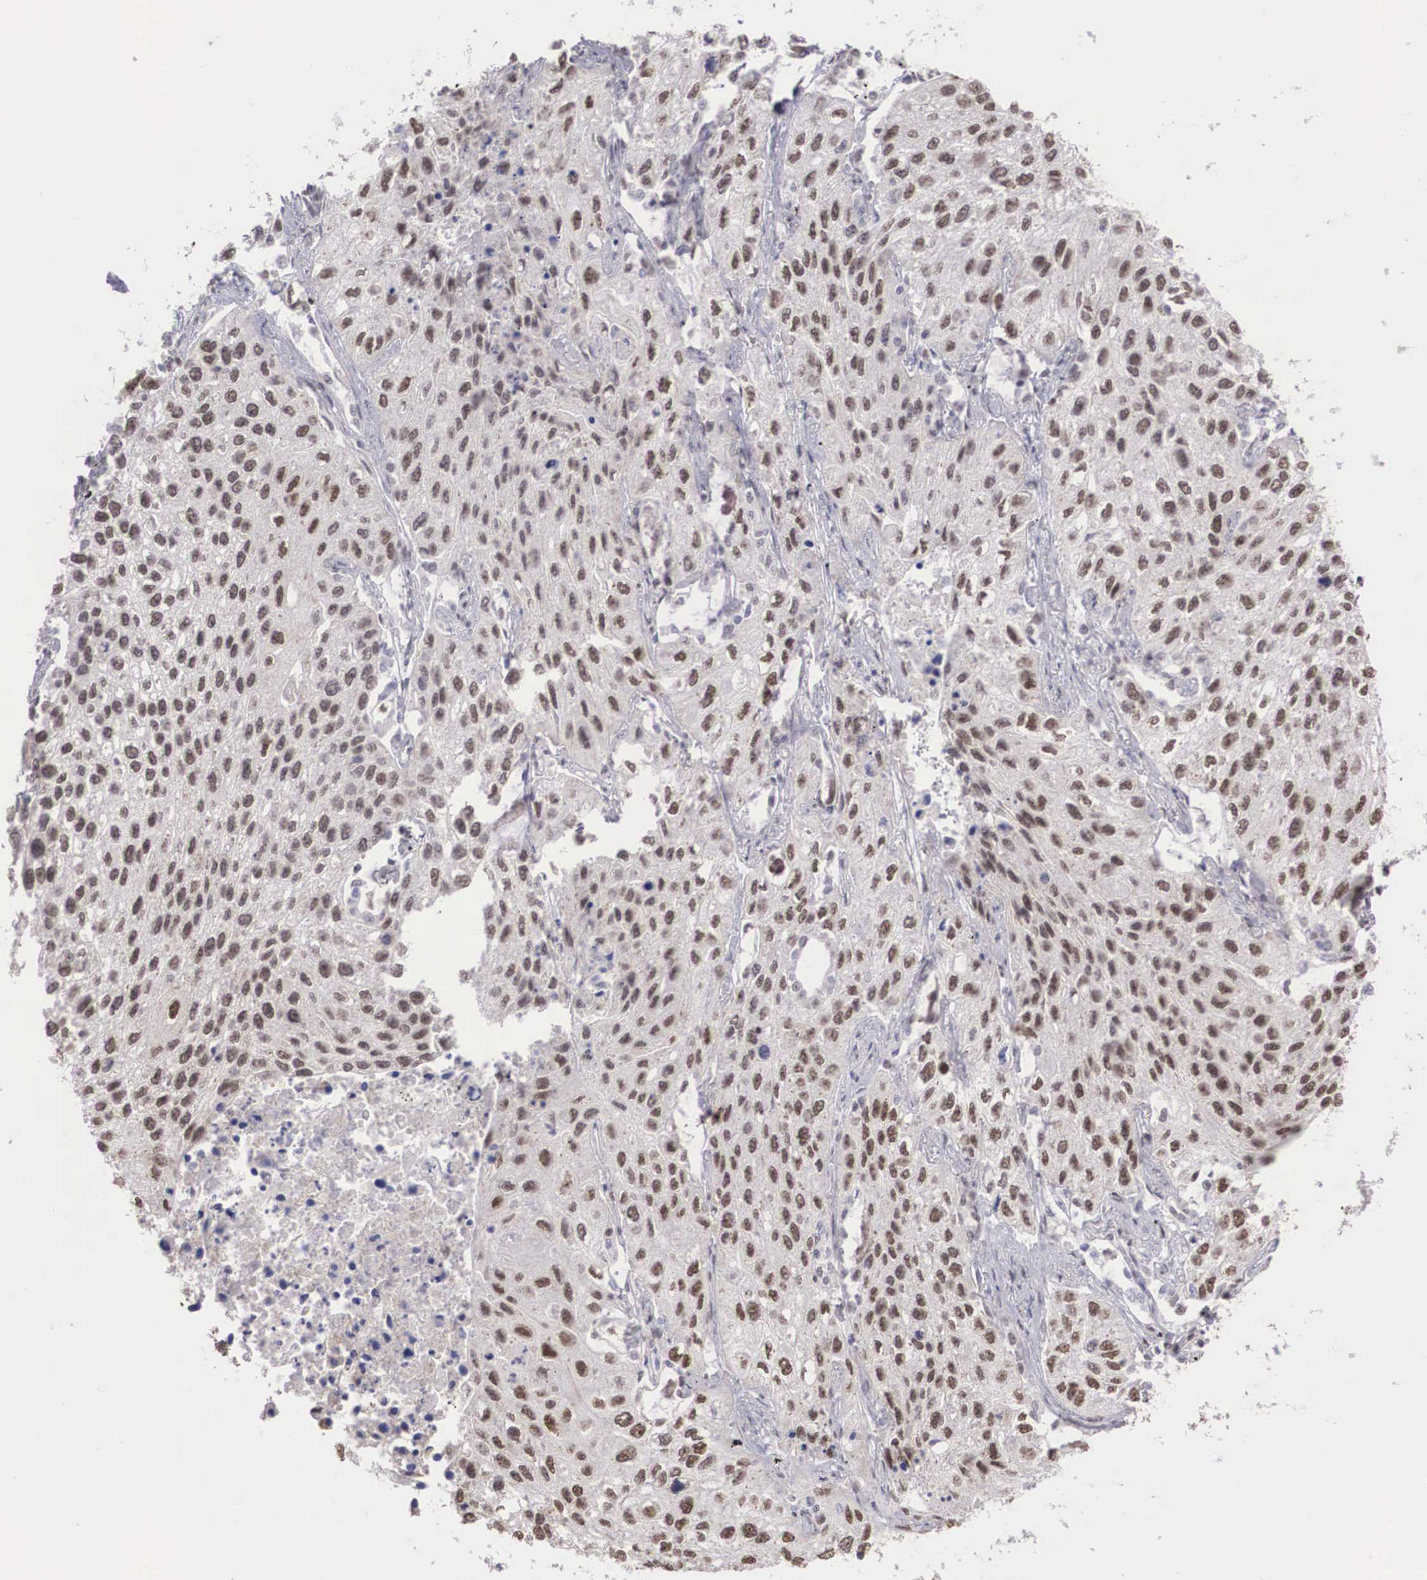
{"staining": {"intensity": "weak", "quantity": "25%-75%", "location": "nuclear"}, "tissue": "lung cancer", "cell_type": "Tumor cells", "image_type": "cancer", "snomed": [{"axis": "morphology", "description": "Squamous cell carcinoma, NOS"}, {"axis": "topography", "description": "Lung"}], "caption": "A brown stain labels weak nuclear staining of a protein in lung cancer tumor cells.", "gene": "HTATSF1", "patient": {"sex": "male", "age": 75}}